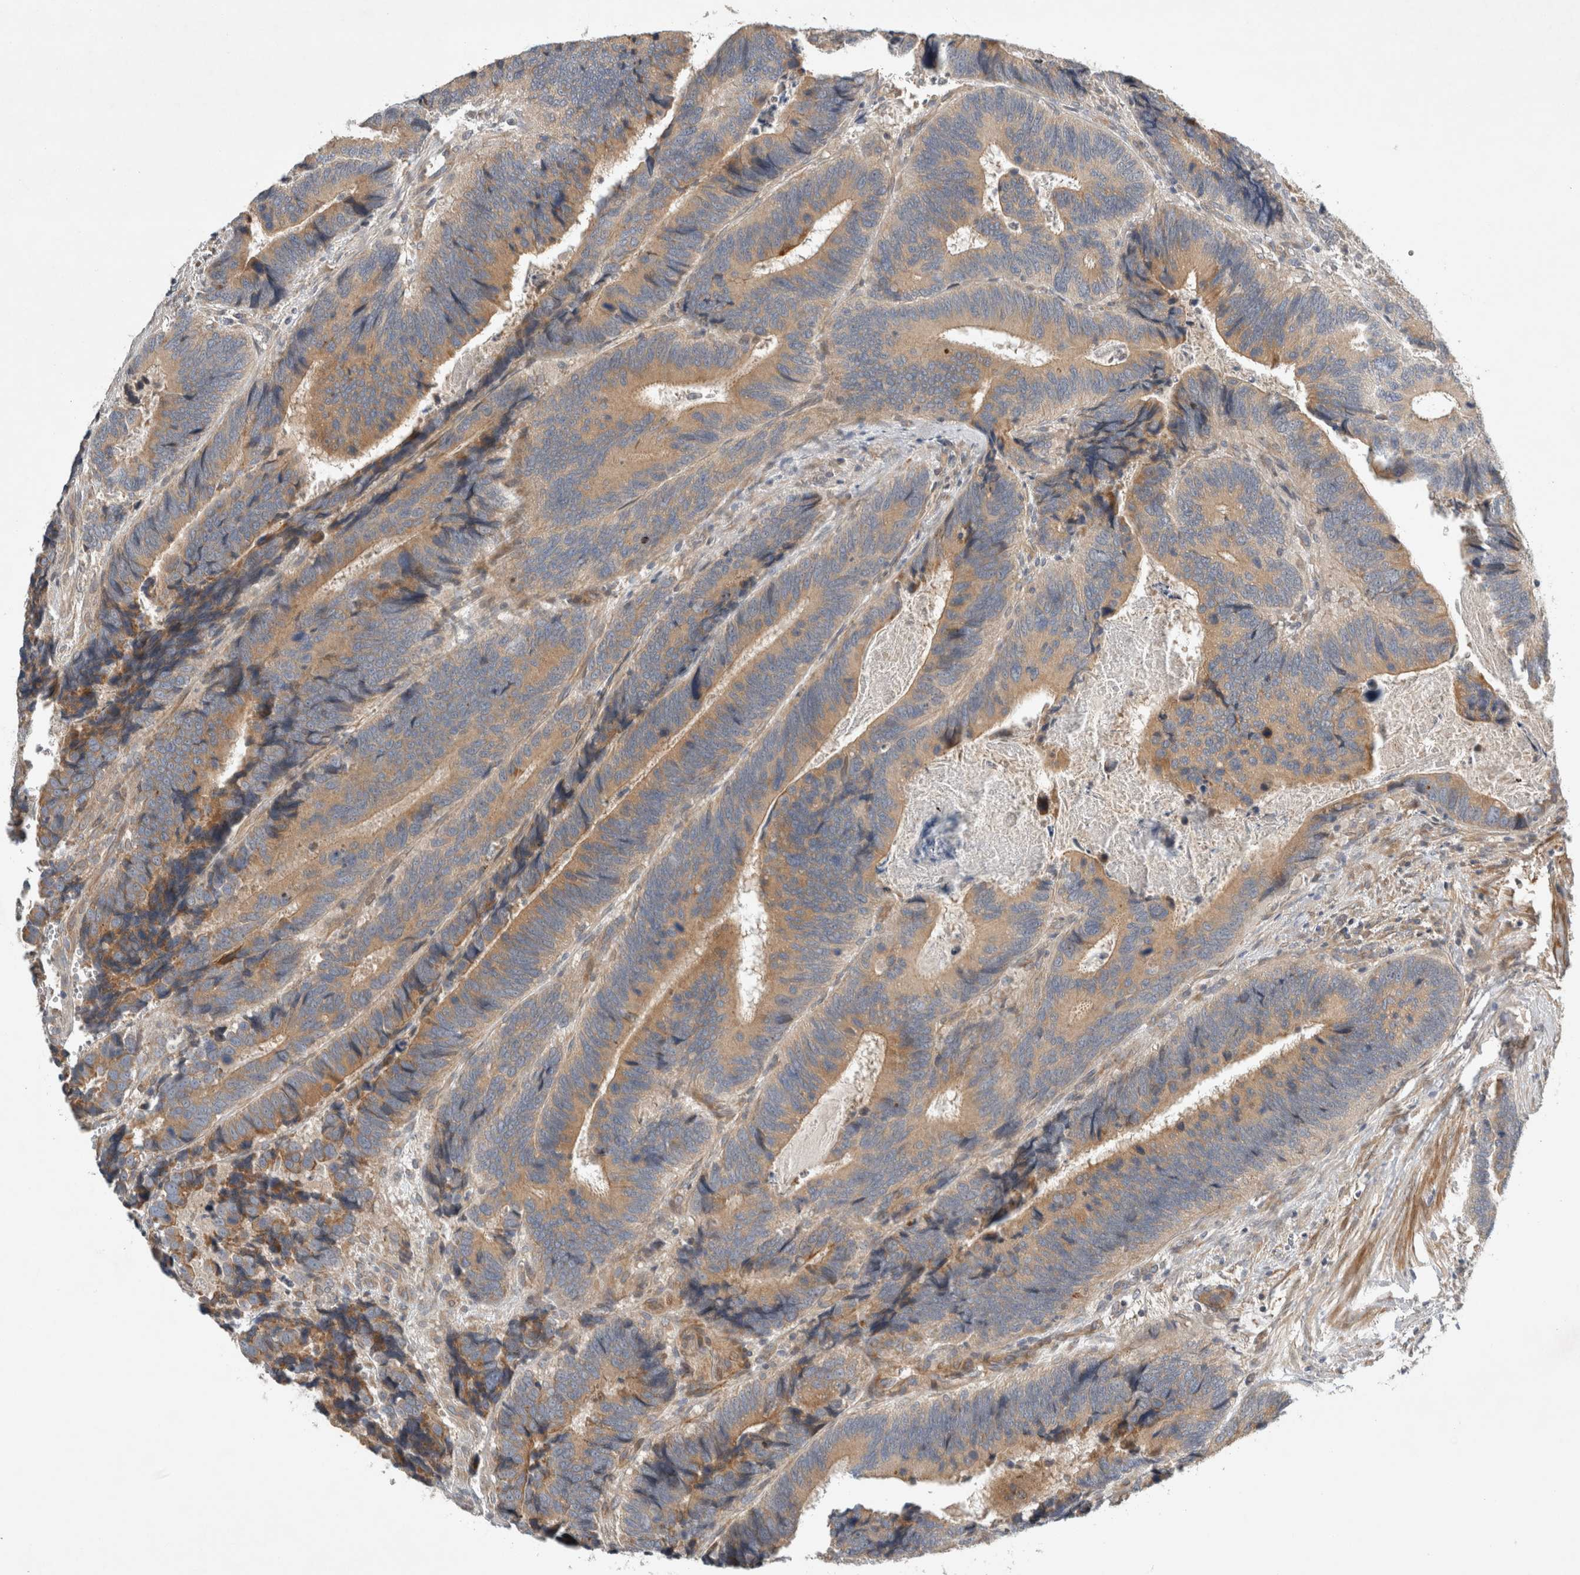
{"staining": {"intensity": "moderate", "quantity": ">75%", "location": "cytoplasmic/membranous"}, "tissue": "colorectal cancer", "cell_type": "Tumor cells", "image_type": "cancer", "snomed": [{"axis": "morphology", "description": "Inflammation, NOS"}, {"axis": "morphology", "description": "Adenocarcinoma, NOS"}, {"axis": "topography", "description": "Colon"}], "caption": "Immunohistochemical staining of colorectal cancer shows moderate cytoplasmic/membranous protein staining in about >75% of tumor cells.", "gene": "ARMC9", "patient": {"sex": "male", "age": 72}}